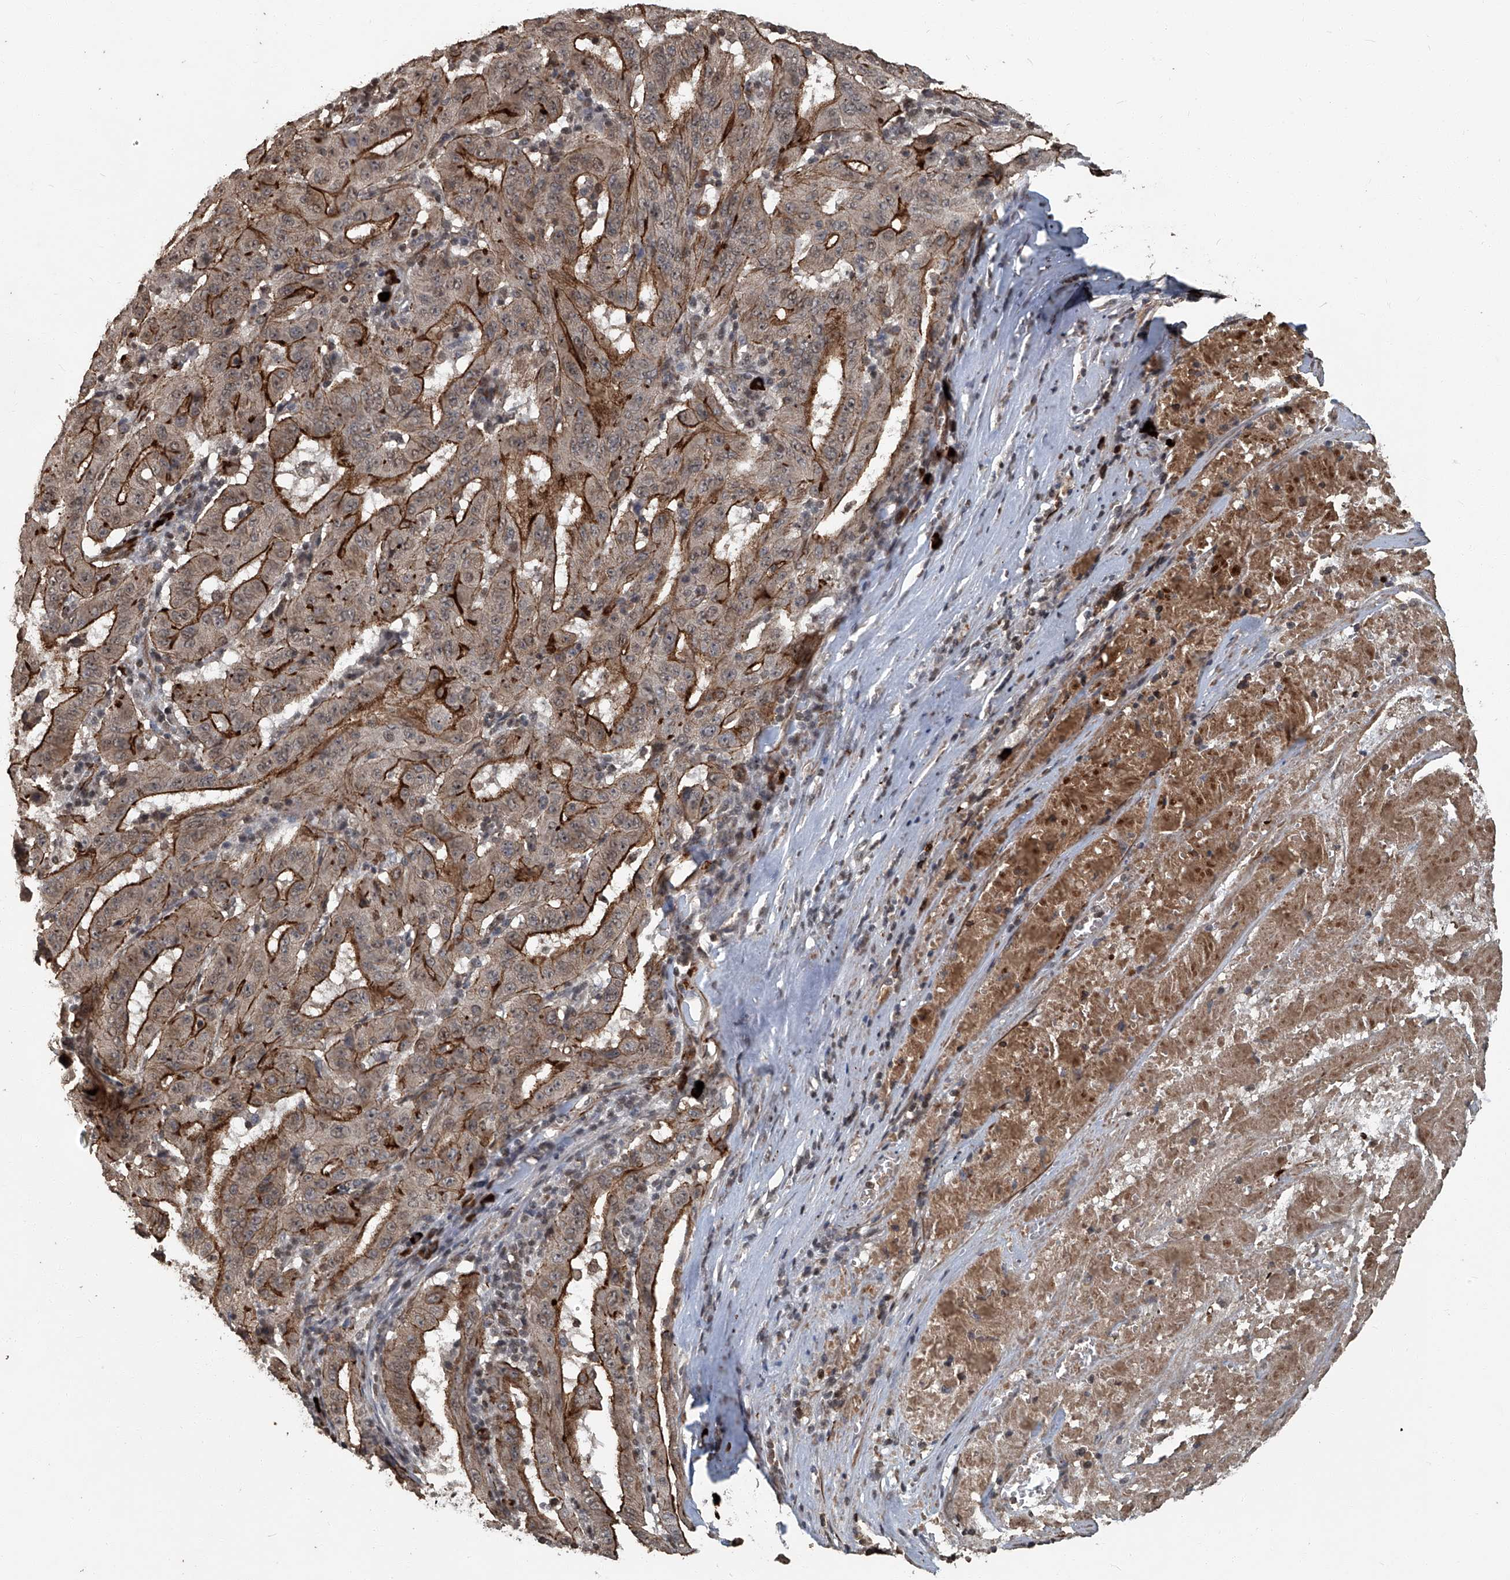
{"staining": {"intensity": "strong", "quantity": ">75%", "location": "cytoplasmic/membranous"}, "tissue": "pancreatic cancer", "cell_type": "Tumor cells", "image_type": "cancer", "snomed": [{"axis": "morphology", "description": "Adenocarcinoma, NOS"}, {"axis": "topography", "description": "Pancreas"}], "caption": "Strong cytoplasmic/membranous expression for a protein is identified in approximately >75% of tumor cells of adenocarcinoma (pancreatic) using immunohistochemistry (IHC).", "gene": "GPR132", "patient": {"sex": "male", "age": 63}}